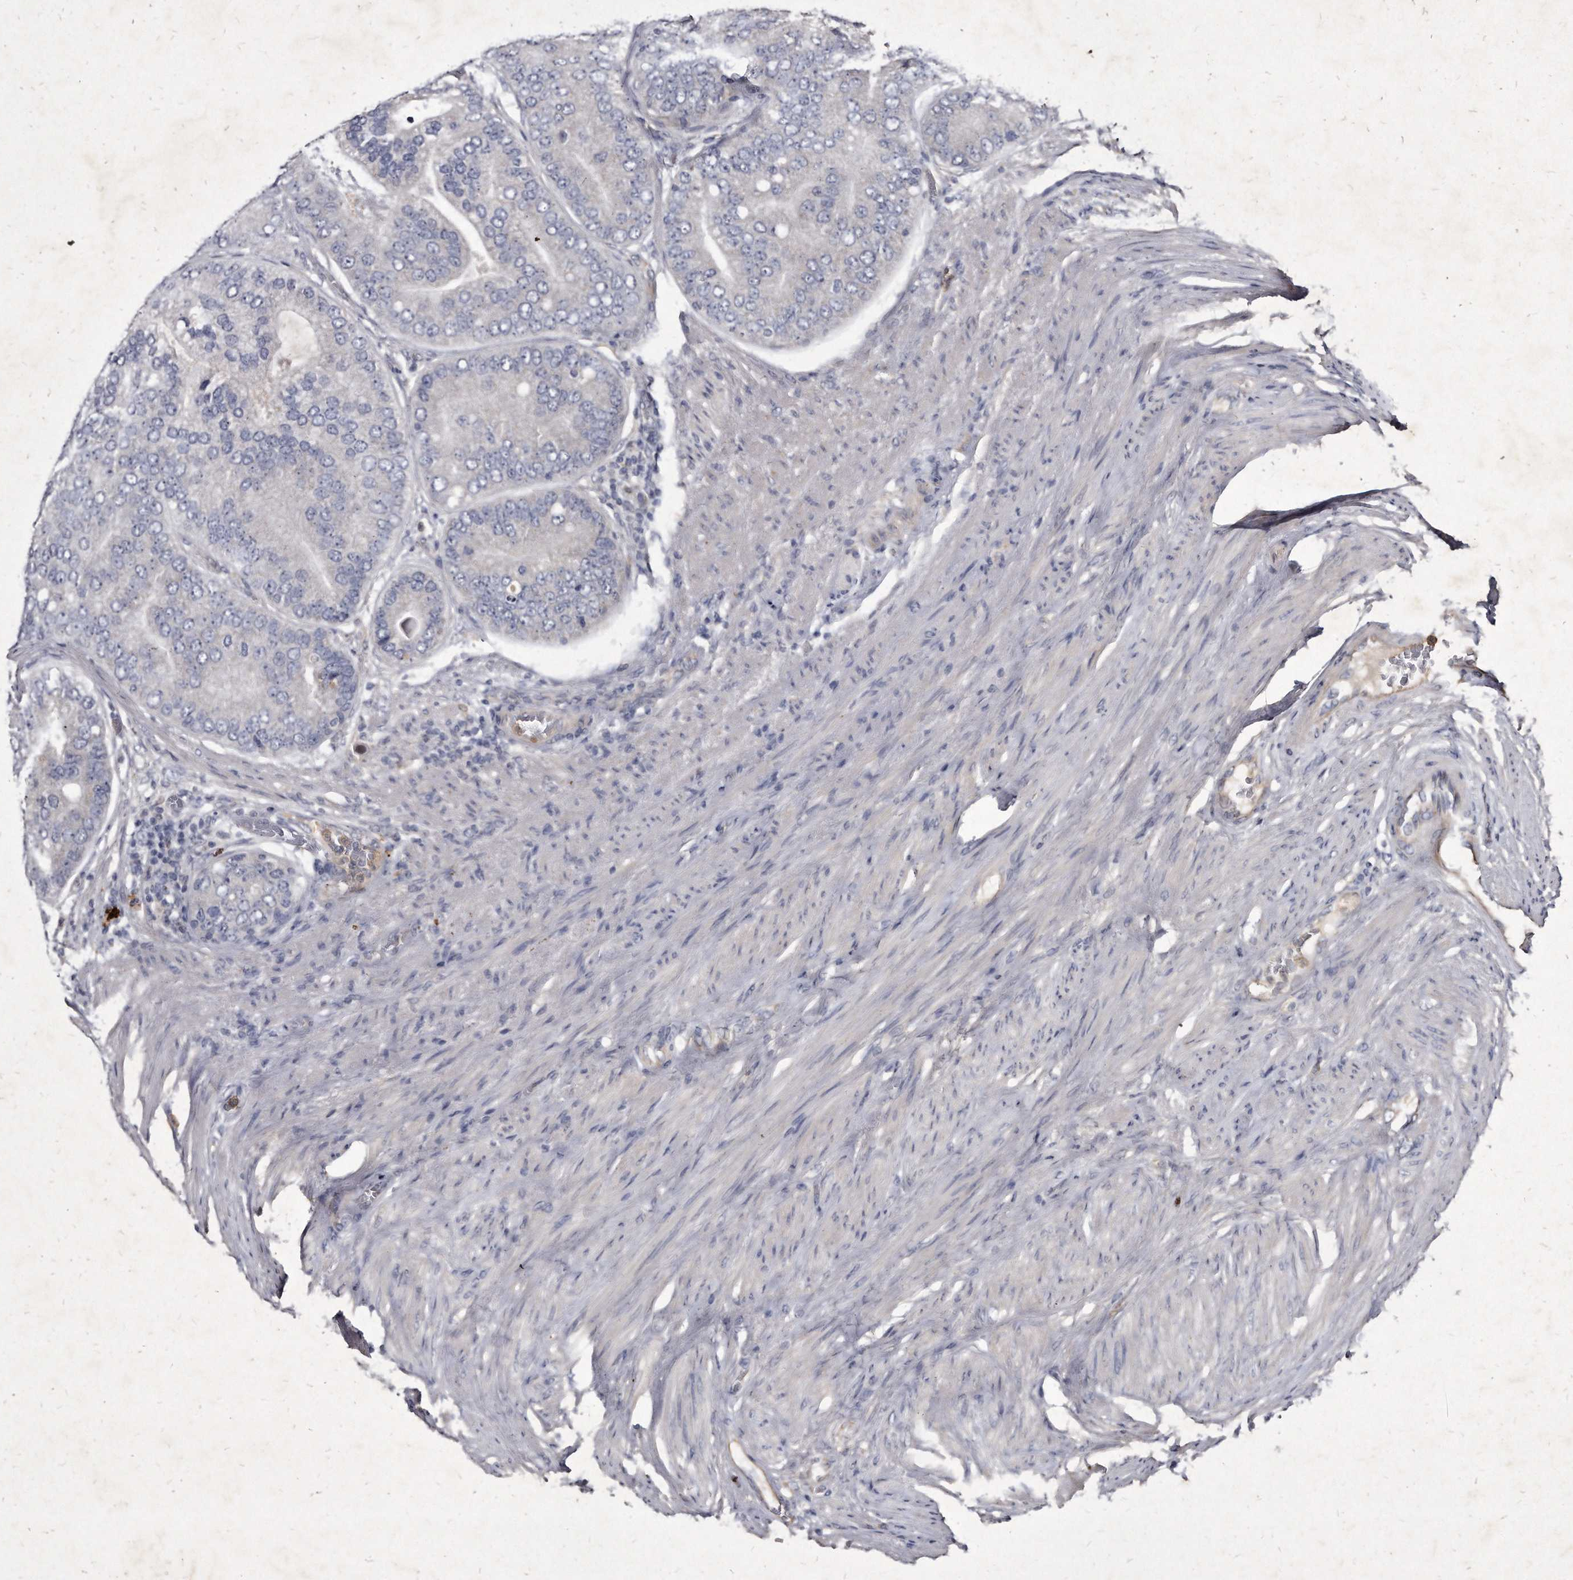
{"staining": {"intensity": "negative", "quantity": "none", "location": "none"}, "tissue": "prostate cancer", "cell_type": "Tumor cells", "image_type": "cancer", "snomed": [{"axis": "morphology", "description": "Adenocarcinoma, High grade"}, {"axis": "topography", "description": "Prostate"}], "caption": "The photomicrograph exhibits no staining of tumor cells in high-grade adenocarcinoma (prostate). (Brightfield microscopy of DAB (3,3'-diaminobenzidine) immunohistochemistry at high magnification).", "gene": "KLHDC3", "patient": {"sex": "male", "age": 70}}